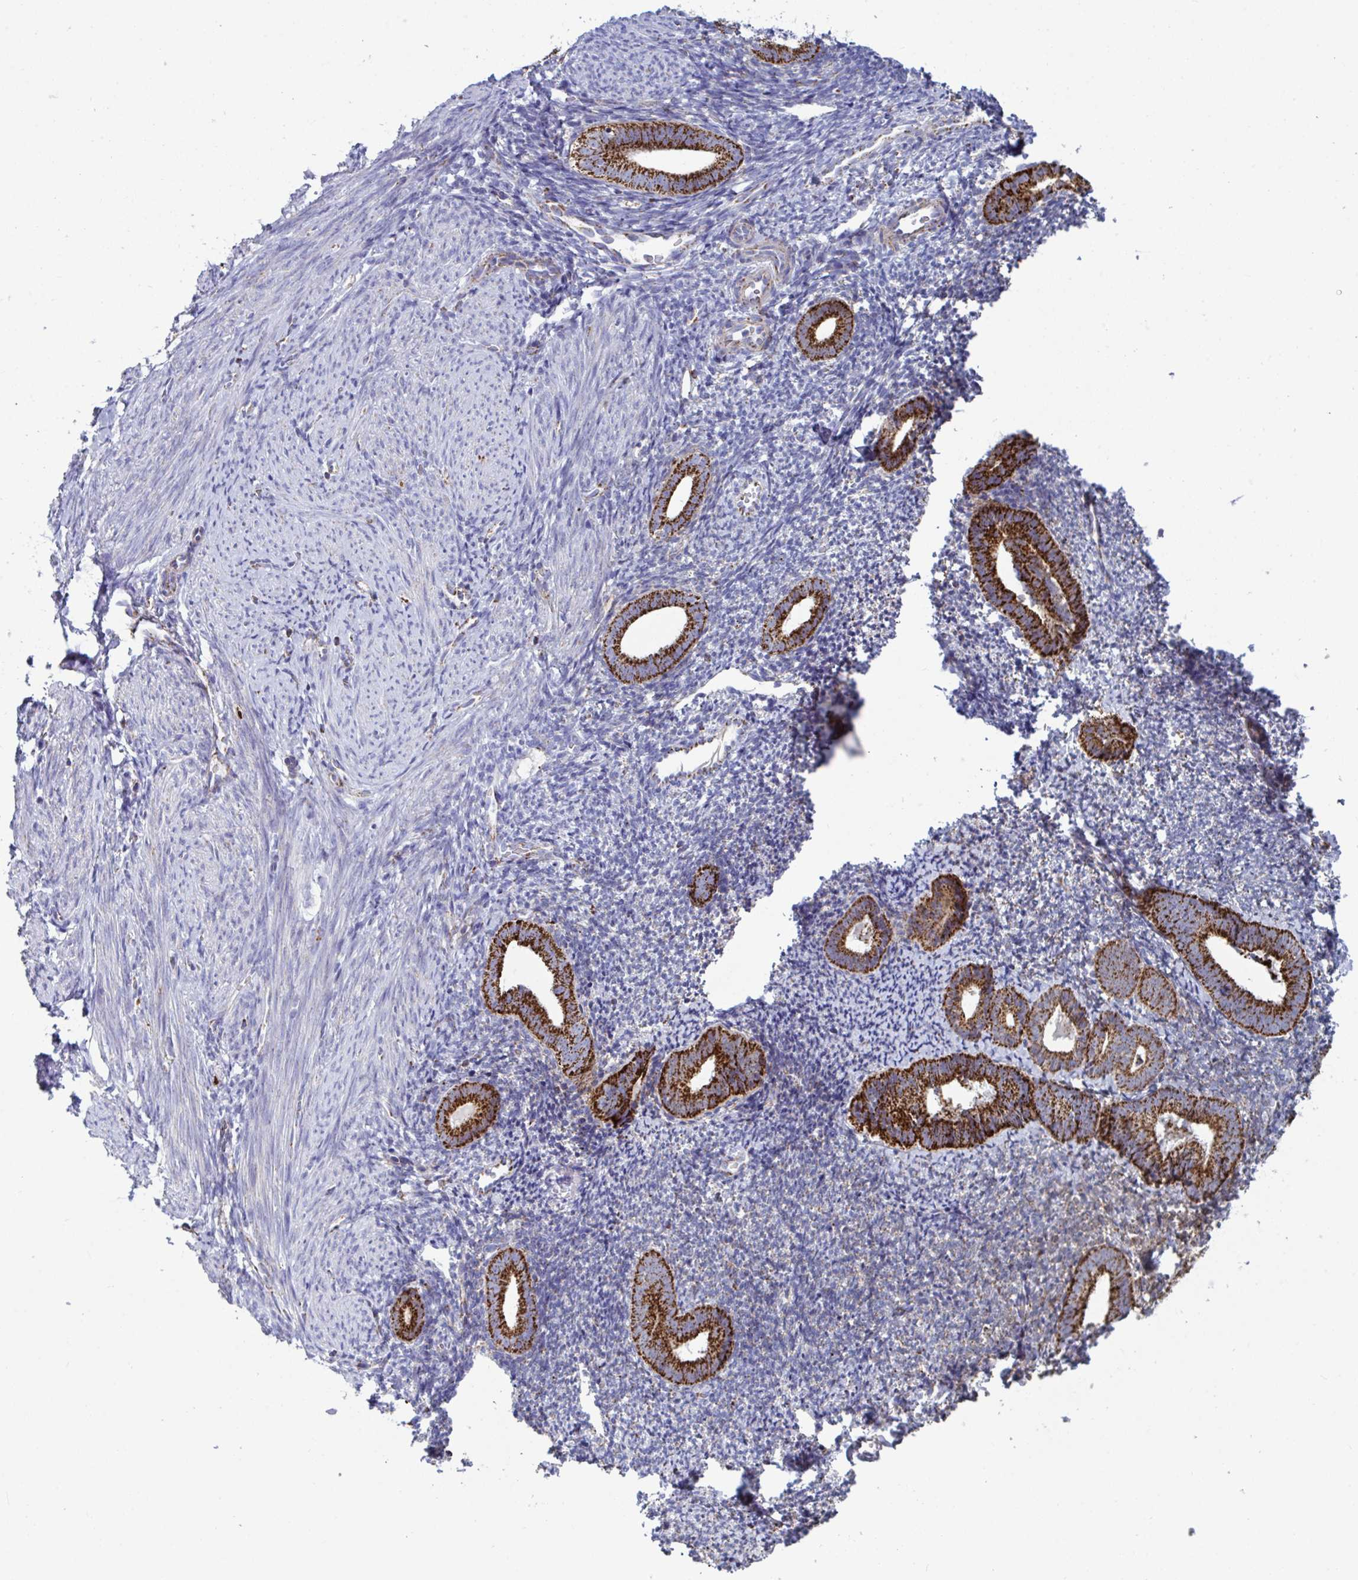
{"staining": {"intensity": "moderate", "quantity": "<25%", "location": "cytoplasmic/membranous"}, "tissue": "endometrium", "cell_type": "Cells in endometrial stroma", "image_type": "normal", "snomed": [{"axis": "morphology", "description": "Normal tissue, NOS"}, {"axis": "topography", "description": "Endometrium"}], "caption": "Protein staining by immunohistochemistry (IHC) reveals moderate cytoplasmic/membranous positivity in approximately <25% of cells in endometrial stroma in normal endometrium. (DAB (3,3'-diaminobenzidine) = brown stain, brightfield microscopy at high magnification).", "gene": "BCAT2", "patient": {"sex": "female", "age": 39}}